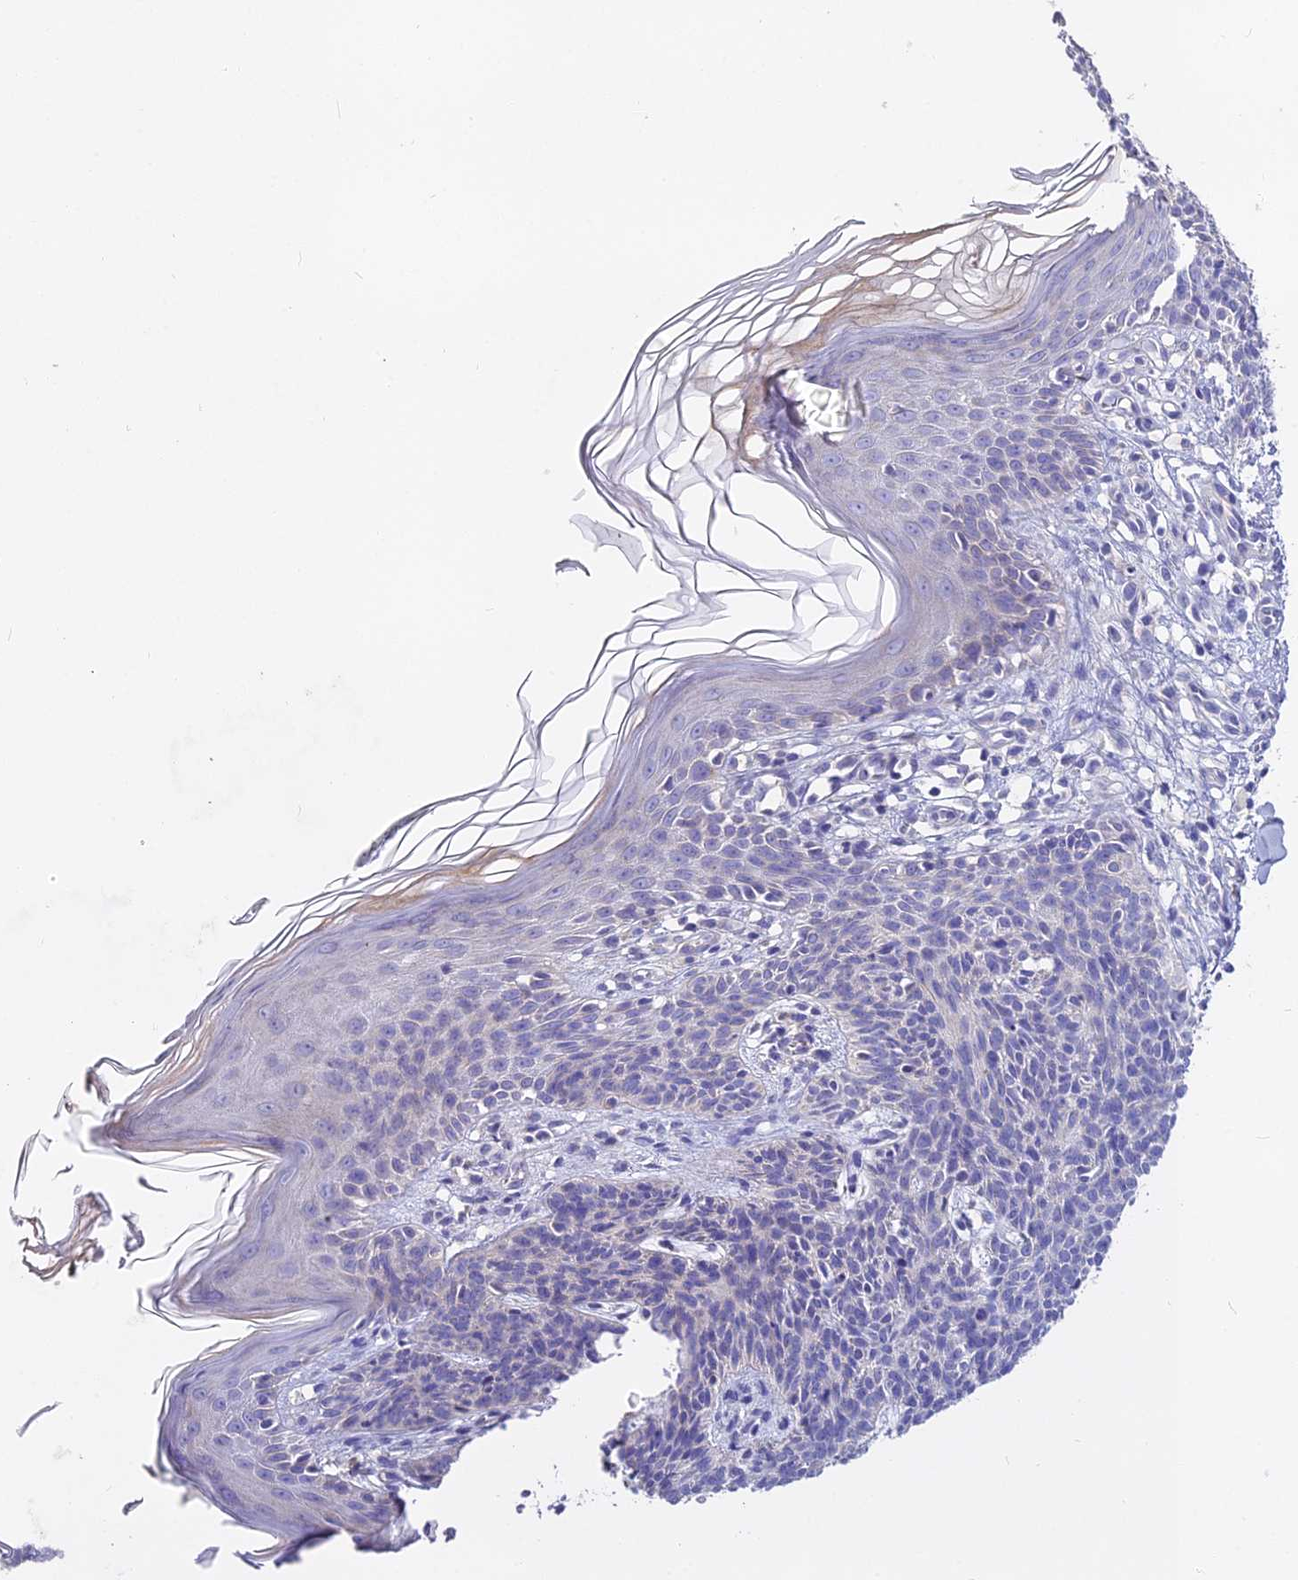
{"staining": {"intensity": "negative", "quantity": "none", "location": "none"}, "tissue": "skin cancer", "cell_type": "Tumor cells", "image_type": "cancer", "snomed": [{"axis": "morphology", "description": "Basal cell carcinoma"}, {"axis": "topography", "description": "Skin"}], "caption": "High power microscopy photomicrograph of an IHC histopathology image of skin cancer (basal cell carcinoma), revealing no significant staining in tumor cells.", "gene": "GLYAT", "patient": {"sex": "female", "age": 66}}